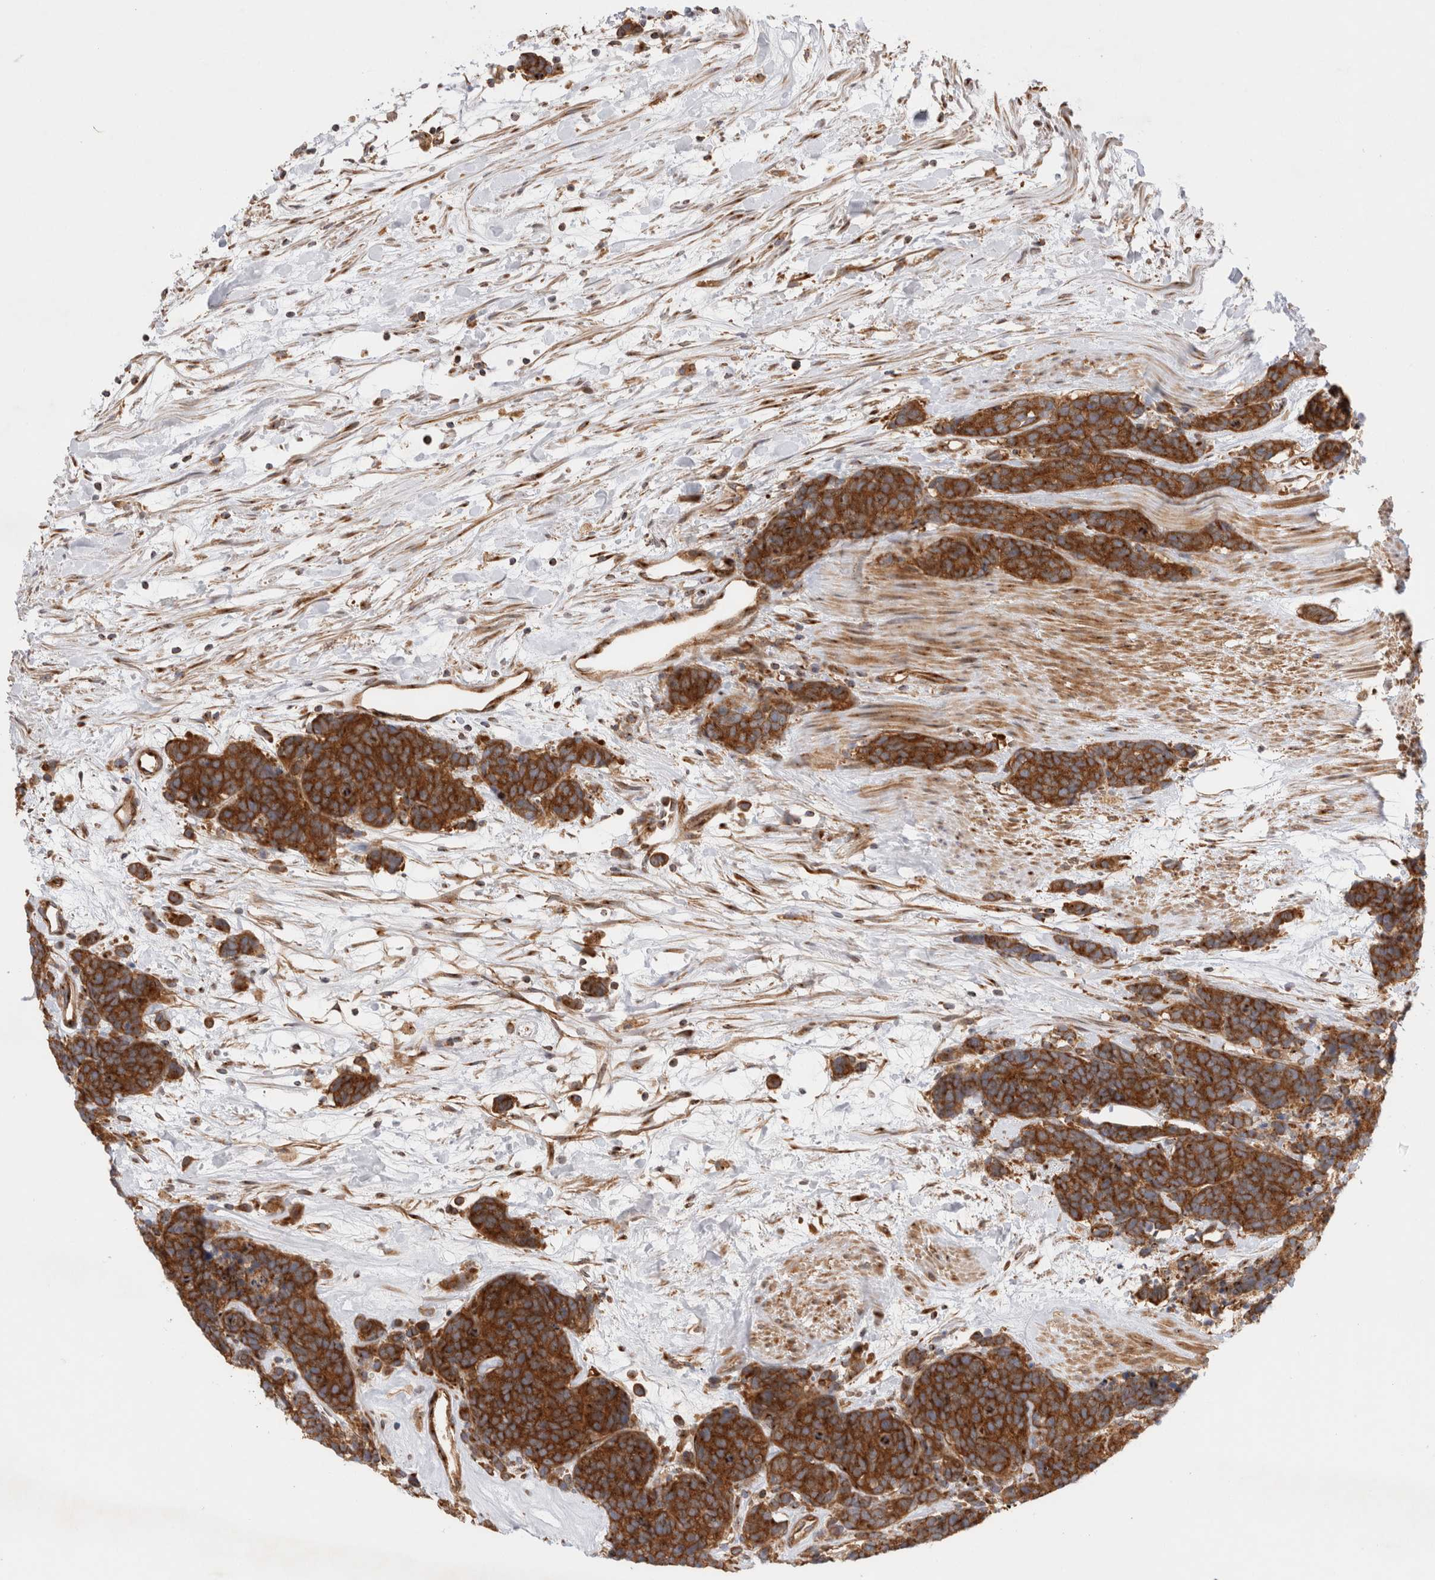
{"staining": {"intensity": "strong", "quantity": ">75%", "location": "cytoplasmic/membranous"}, "tissue": "carcinoid", "cell_type": "Tumor cells", "image_type": "cancer", "snomed": [{"axis": "morphology", "description": "Carcinoma, NOS"}, {"axis": "morphology", "description": "Carcinoid, malignant, NOS"}, {"axis": "topography", "description": "Urinary bladder"}], "caption": "Carcinoid tissue demonstrates strong cytoplasmic/membranous staining in about >75% of tumor cells", "gene": "GPR150", "patient": {"sex": "male", "age": 57}}